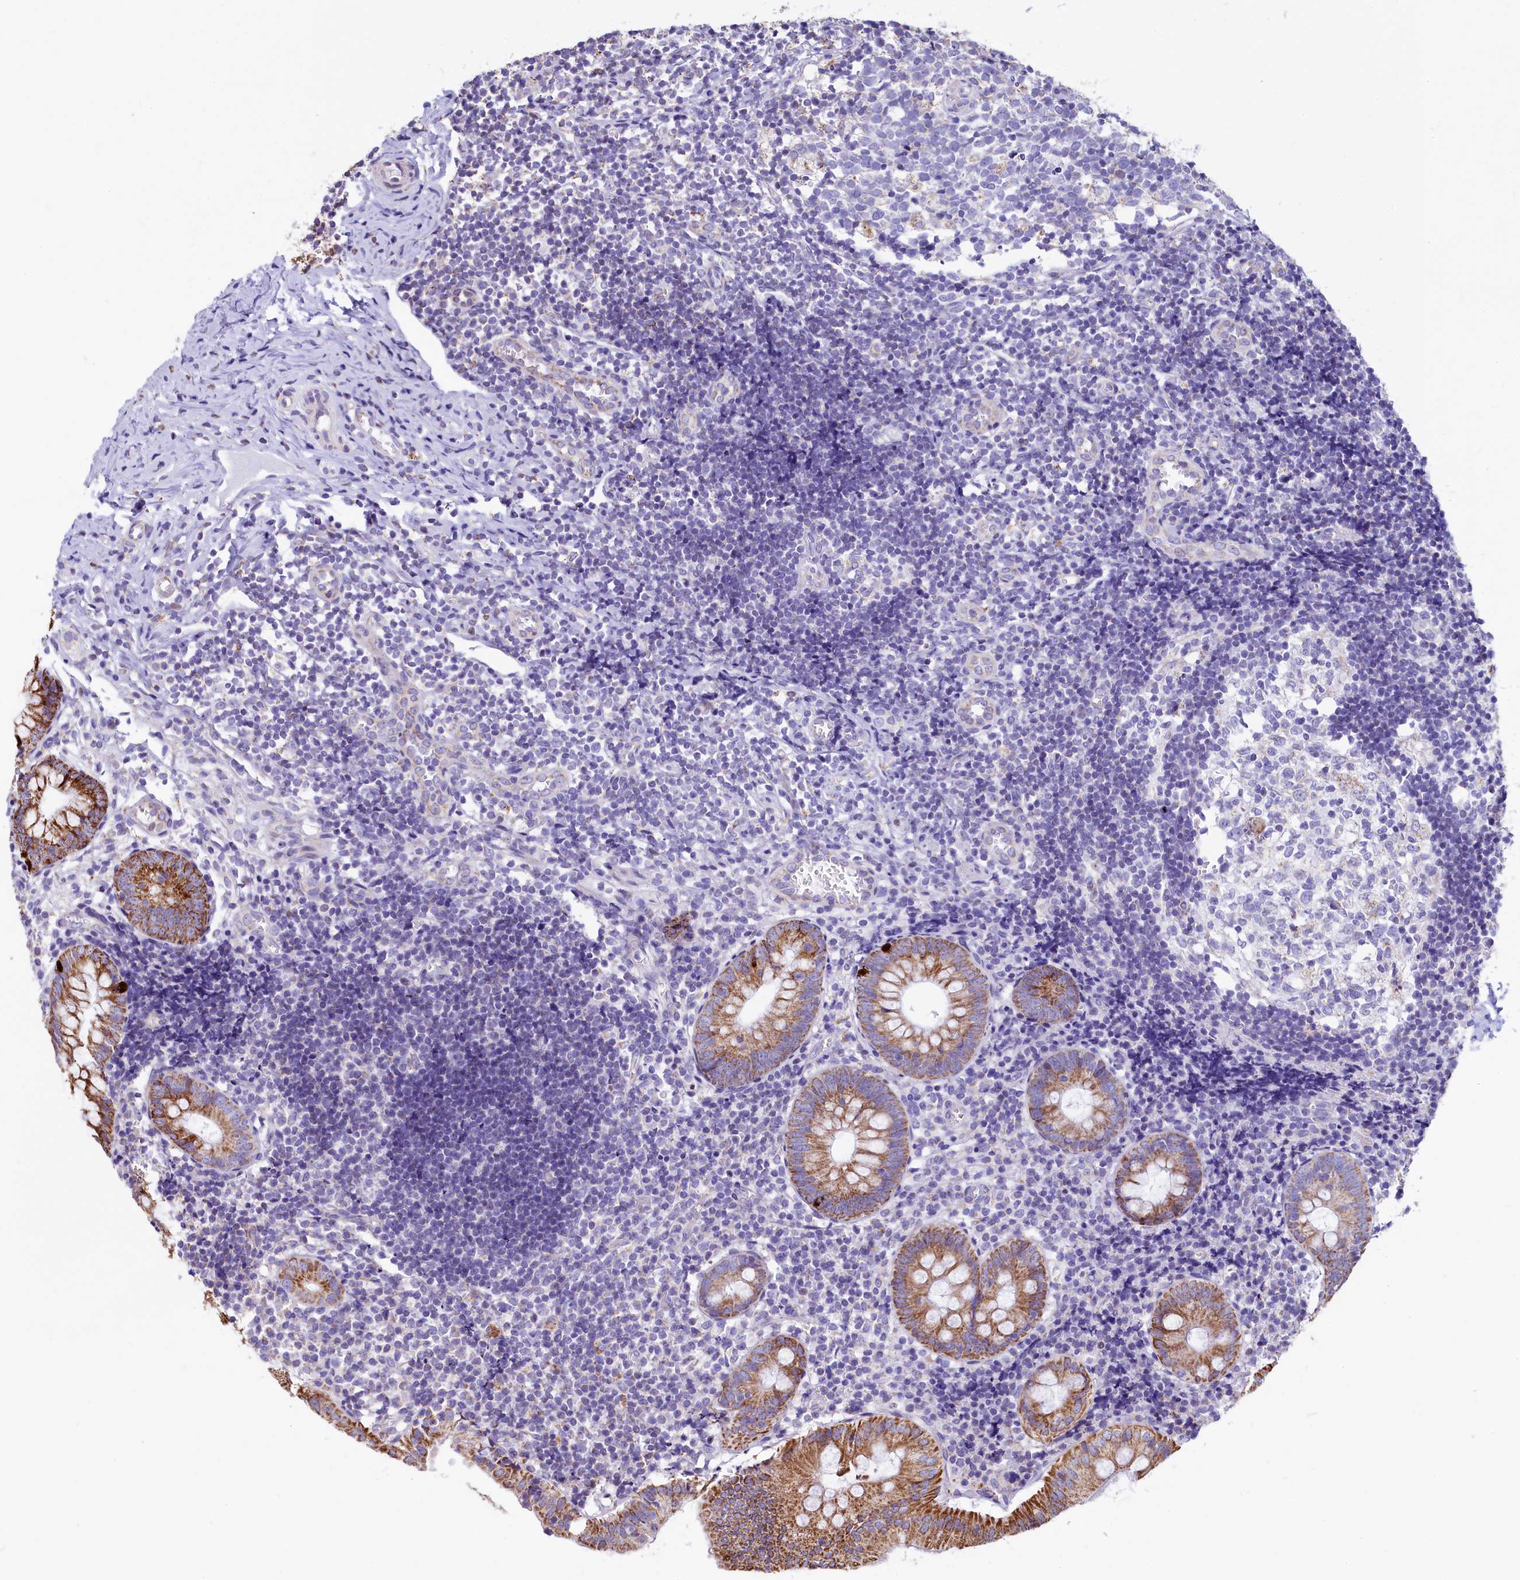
{"staining": {"intensity": "strong", "quantity": ">75%", "location": "cytoplasmic/membranous"}, "tissue": "appendix", "cell_type": "Glandular cells", "image_type": "normal", "snomed": [{"axis": "morphology", "description": "Normal tissue, NOS"}, {"axis": "topography", "description": "Appendix"}], "caption": "Appendix stained for a protein displays strong cytoplasmic/membranous positivity in glandular cells.", "gene": "VWCE", "patient": {"sex": "male", "age": 8}}